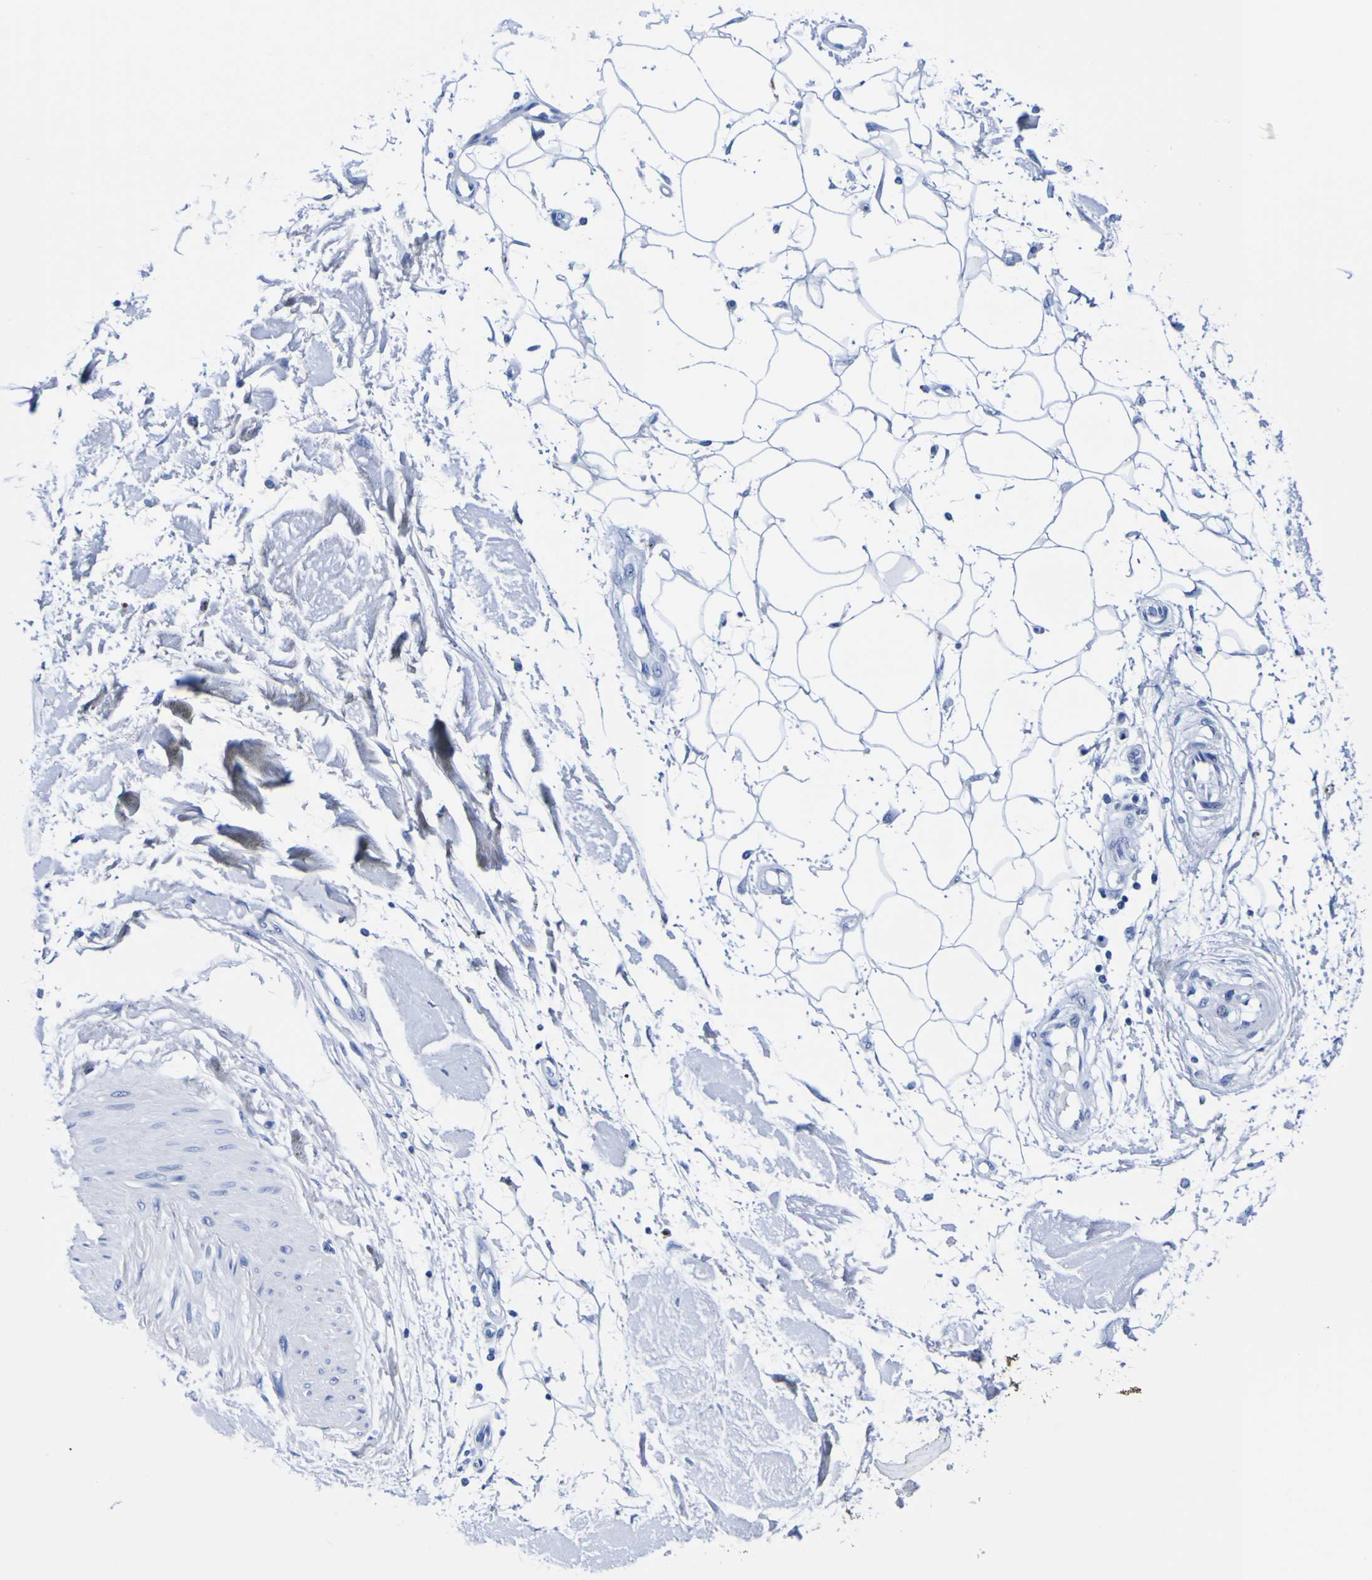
{"staining": {"intensity": "negative", "quantity": "none", "location": "none"}, "tissue": "adipose tissue", "cell_type": "Adipocytes", "image_type": "normal", "snomed": [{"axis": "morphology", "description": "Squamous cell carcinoma, NOS"}, {"axis": "topography", "description": "Skin"}], "caption": "DAB immunohistochemical staining of benign human adipose tissue displays no significant positivity in adipocytes.", "gene": "DPEP1", "patient": {"sex": "male", "age": 83}}